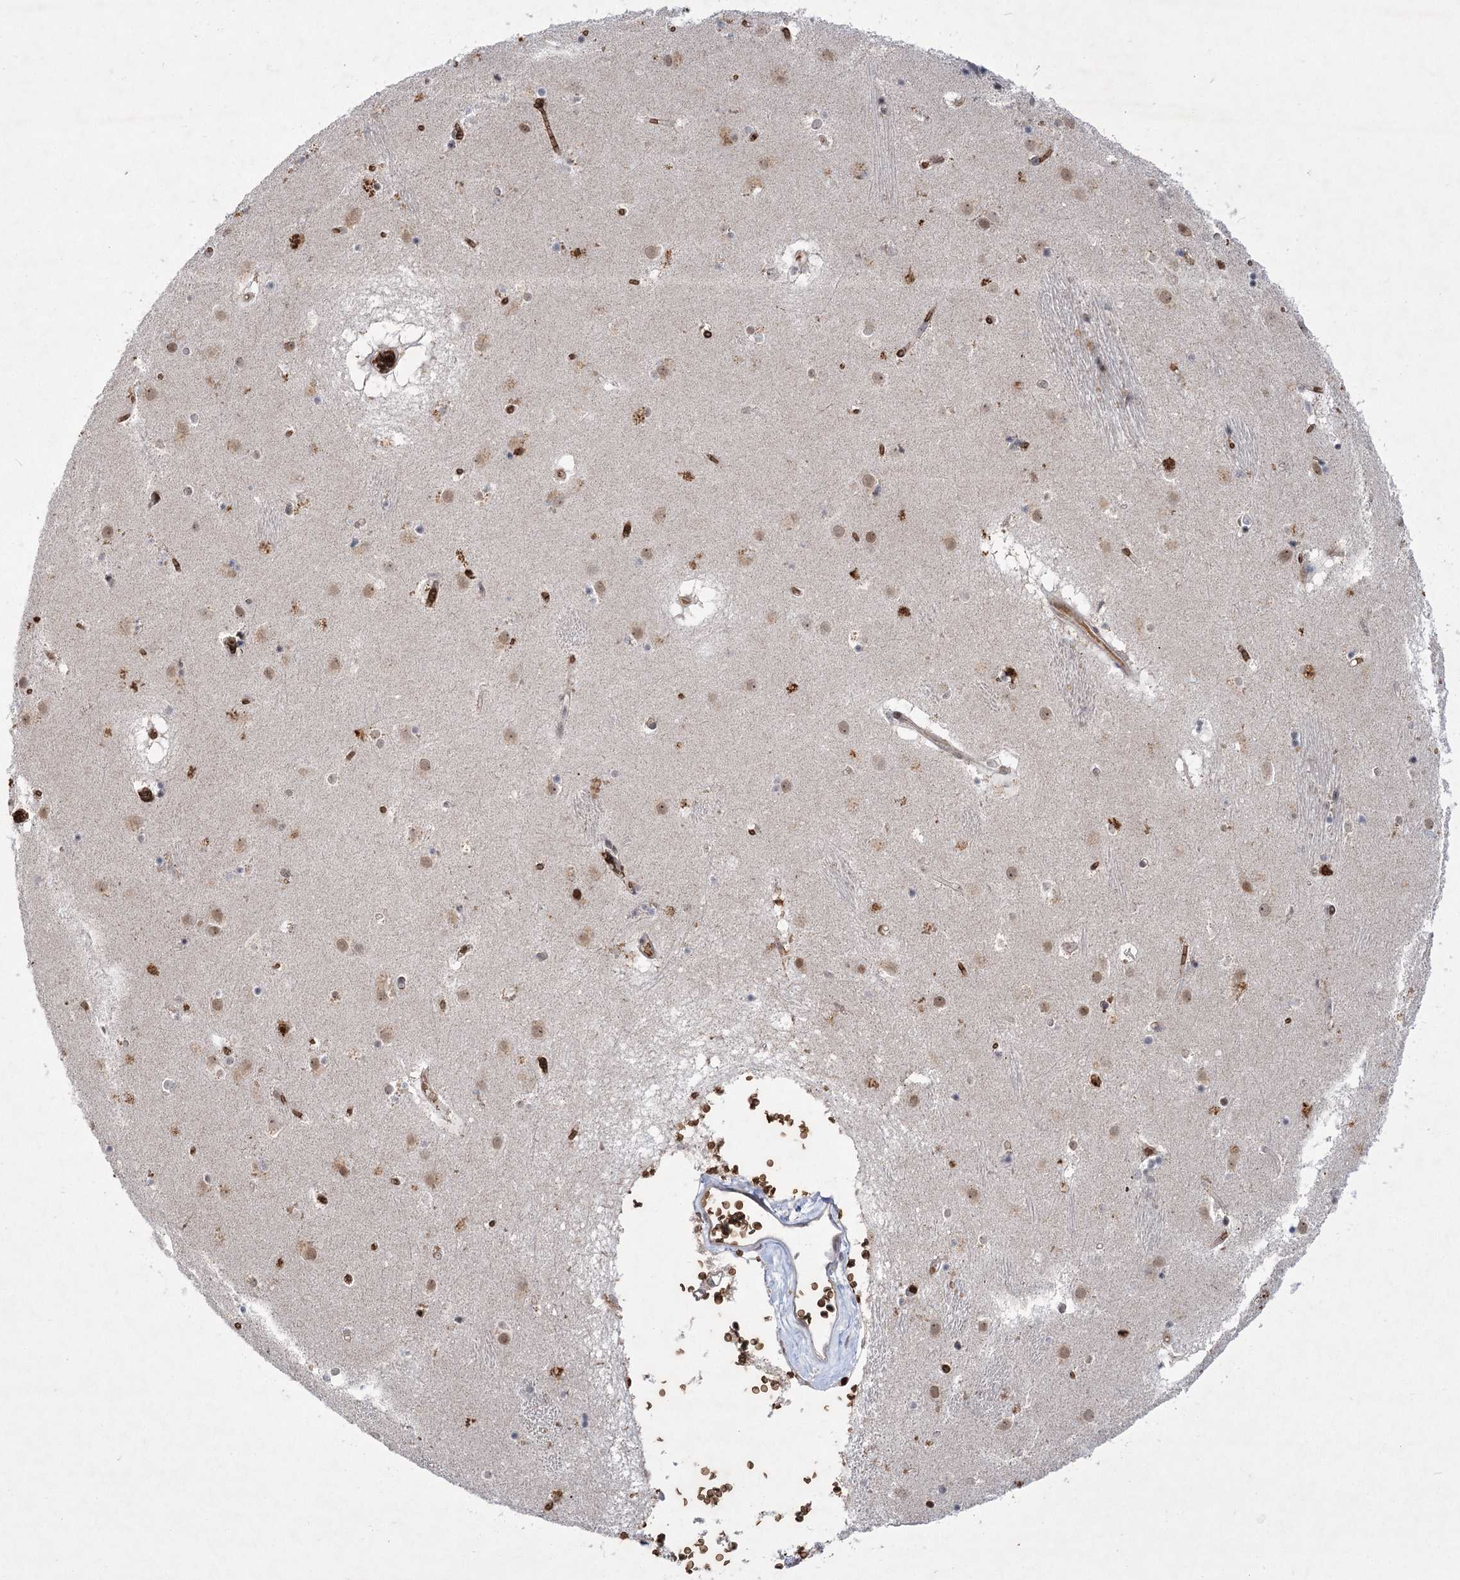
{"staining": {"intensity": "negative", "quantity": "none", "location": "none"}, "tissue": "caudate", "cell_type": "Glial cells", "image_type": "normal", "snomed": [{"axis": "morphology", "description": "Normal tissue, NOS"}, {"axis": "topography", "description": "Lateral ventricle wall"}], "caption": "Immunohistochemistry (IHC) image of benign human caudate stained for a protein (brown), which displays no staining in glial cells. The staining is performed using DAB brown chromogen with nuclei counter-stained in using hematoxylin.", "gene": "NSMCE4A", "patient": {"sex": "male", "age": 70}}